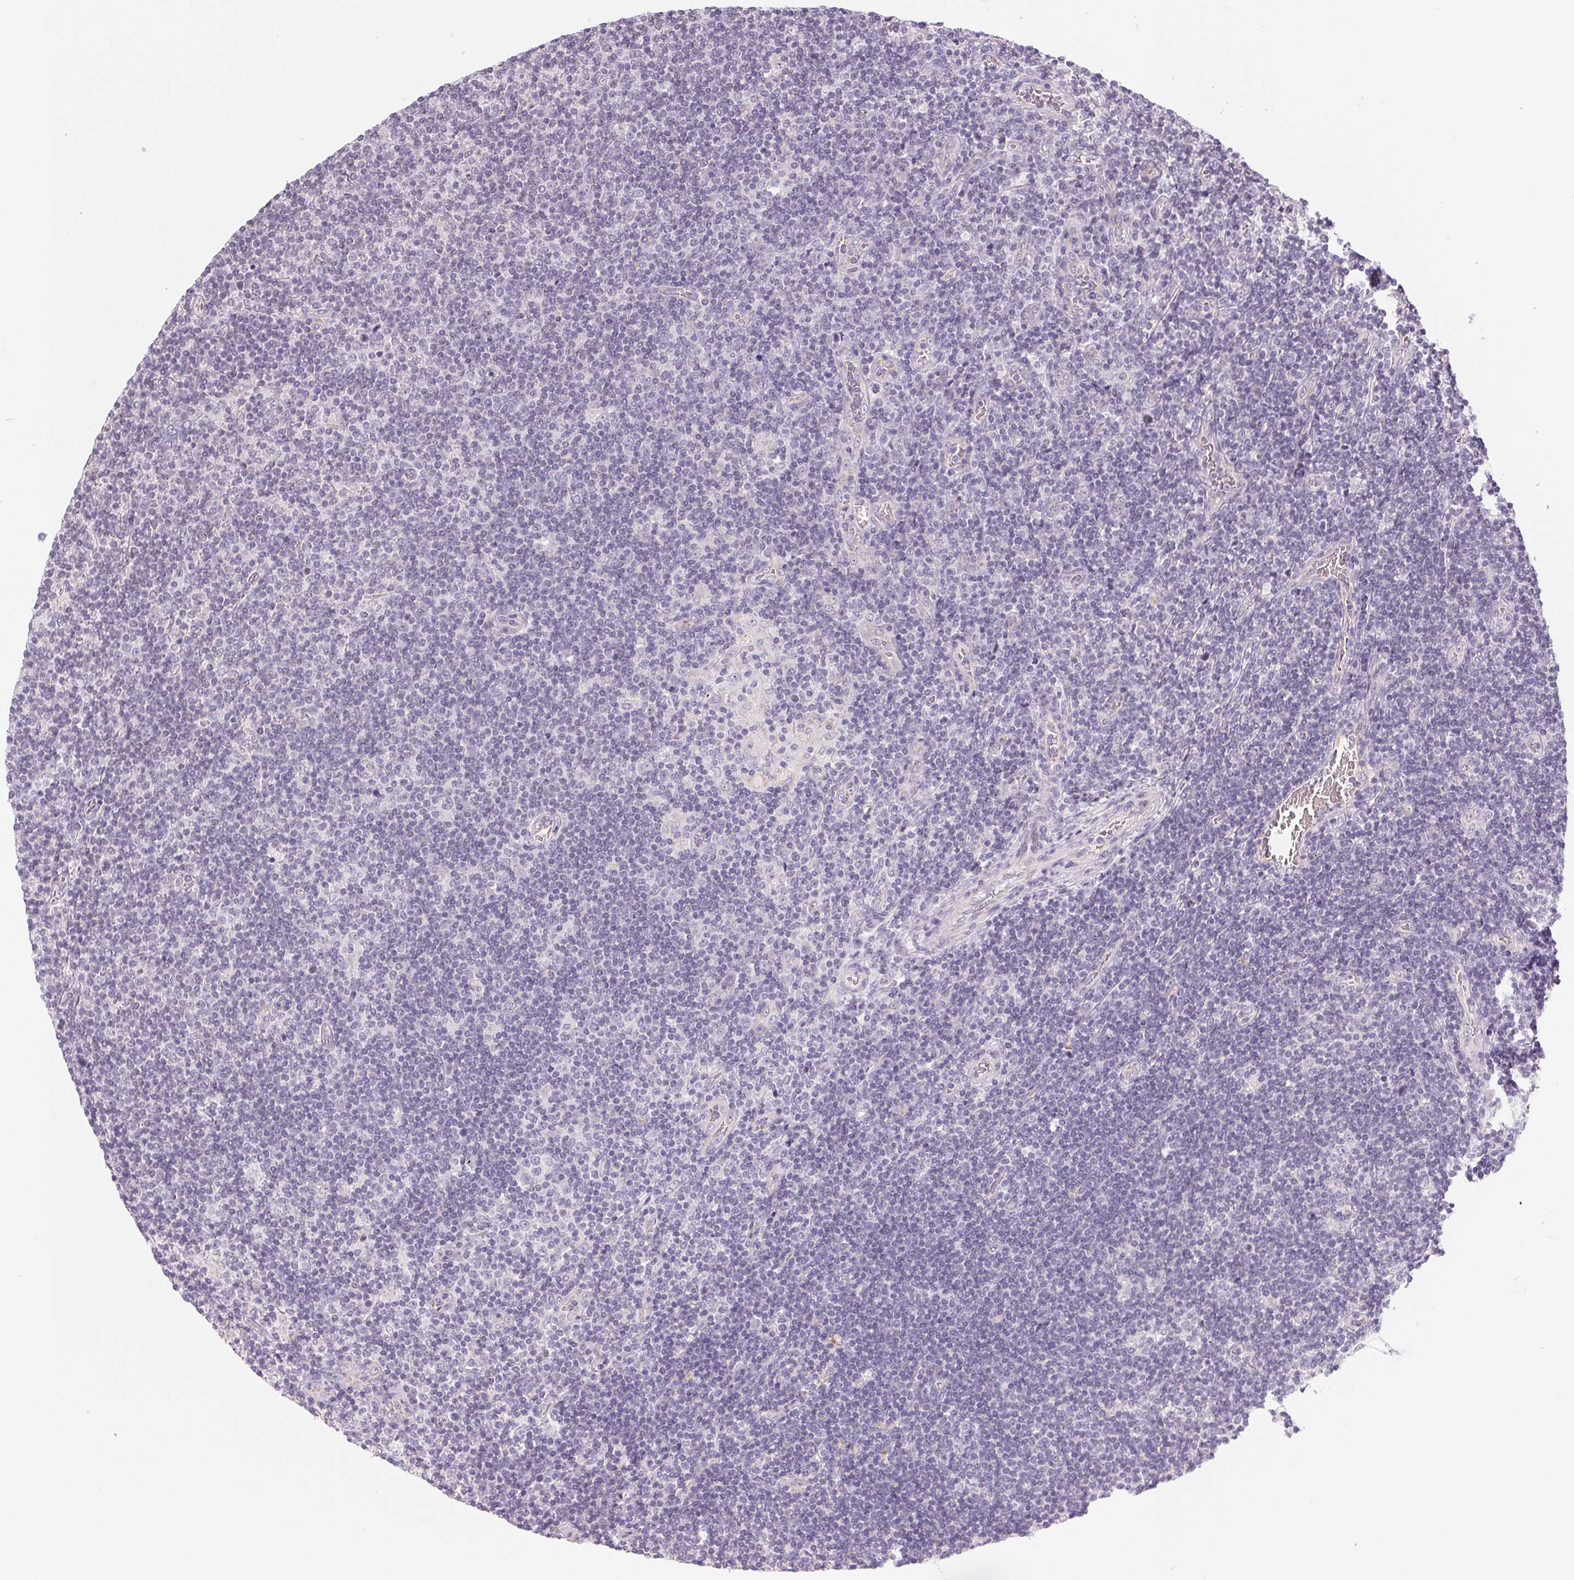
{"staining": {"intensity": "negative", "quantity": "none", "location": "none"}, "tissue": "lymphoma", "cell_type": "Tumor cells", "image_type": "cancer", "snomed": [{"axis": "morphology", "description": "Hodgkin's disease, NOS"}, {"axis": "topography", "description": "Lymph node"}], "caption": "High power microscopy image of an IHC image of Hodgkin's disease, revealing no significant staining in tumor cells.", "gene": "SMYD1", "patient": {"sex": "male", "age": 40}}